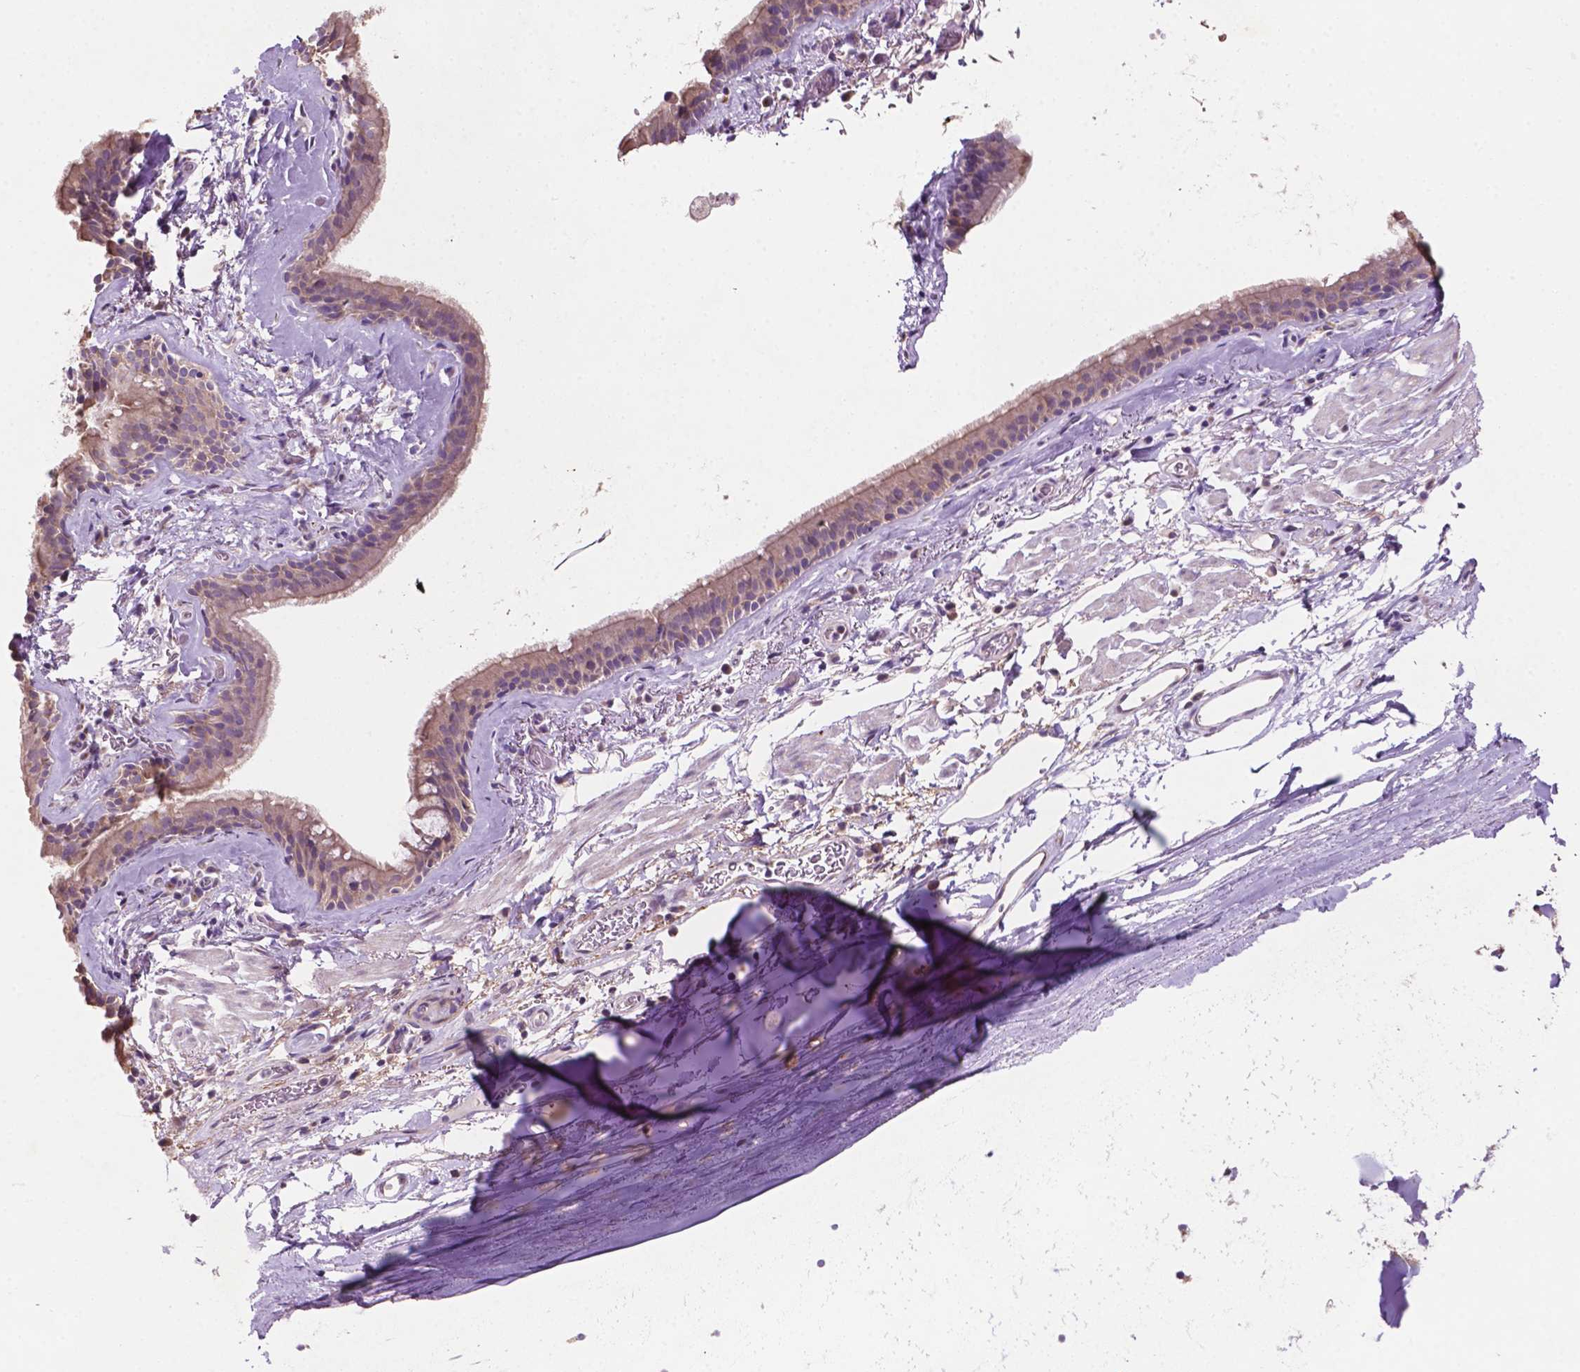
{"staining": {"intensity": "weak", "quantity": "25%-75%", "location": "cytoplasmic/membranous"}, "tissue": "bronchus", "cell_type": "Respiratory epithelial cells", "image_type": "normal", "snomed": [{"axis": "morphology", "description": "Normal tissue, NOS"}, {"axis": "topography", "description": "Cartilage tissue"}, {"axis": "topography", "description": "Bronchus"}], "caption": "DAB (3,3'-diaminobenzidine) immunohistochemical staining of normal bronchus demonstrates weak cytoplasmic/membranous protein staining in approximately 25%-75% of respiratory epithelial cells.", "gene": "MKRN2OS", "patient": {"sex": "male", "age": 58}}